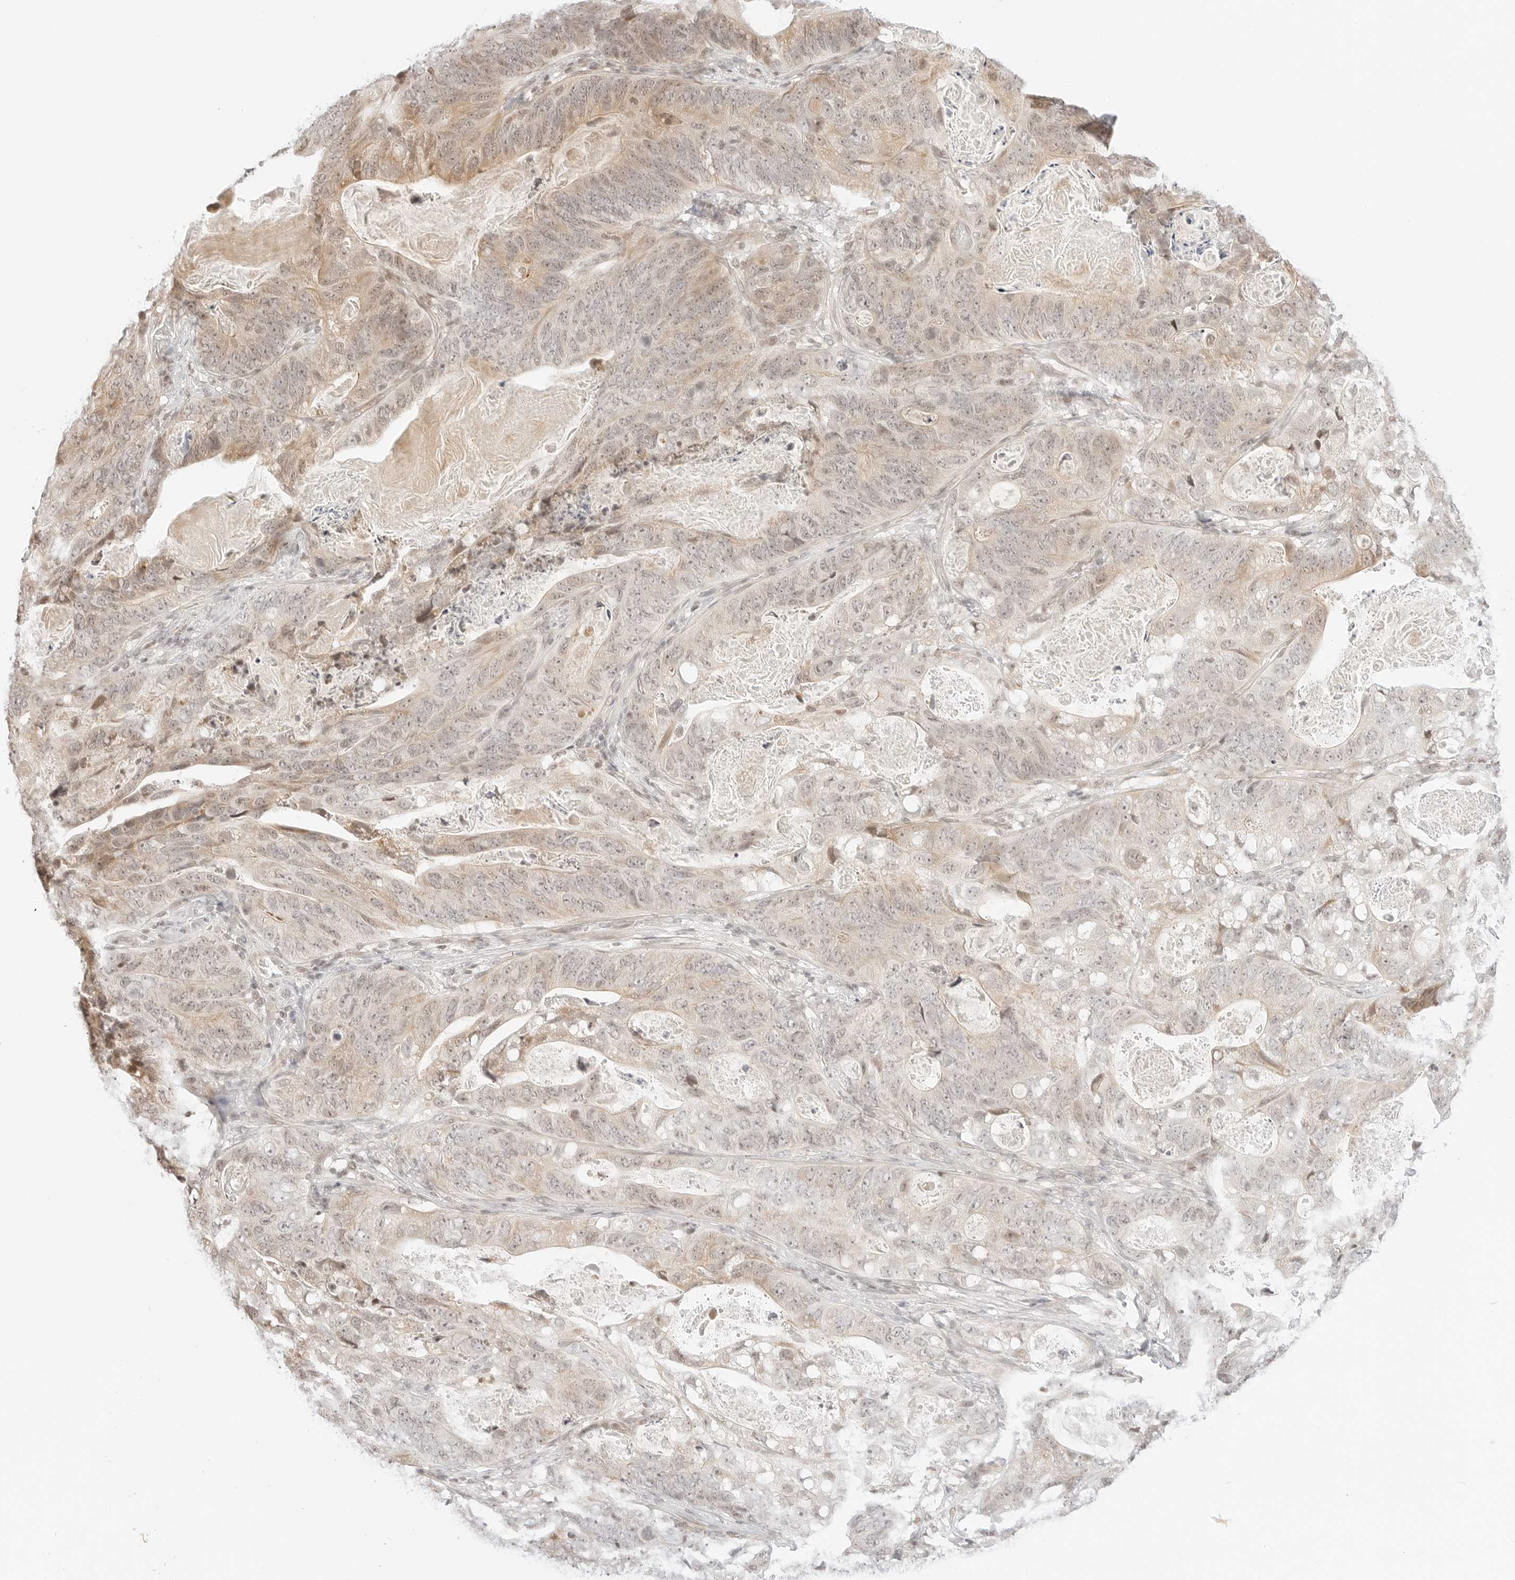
{"staining": {"intensity": "weak", "quantity": "25%-75%", "location": "cytoplasmic/membranous,nuclear"}, "tissue": "stomach cancer", "cell_type": "Tumor cells", "image_type": "cancer", "snomed": [{"axis": "morphology", "description": "Normal tissue, NOS"}, {"axis": "morphology", "description": "Adenocarcinoma, NOS"}, {"axis": "topography", "description": "Stomach"}], "caption": "DAB immunohistochemical staining of stomach adenocarcinoma exhibits weak cytoplasmic/membranous and nuclear protein positivity in about 25%-75% of tumor cells.", "gene": "RPS6KL1", "patient": {"sex": "female", "age": 89}}